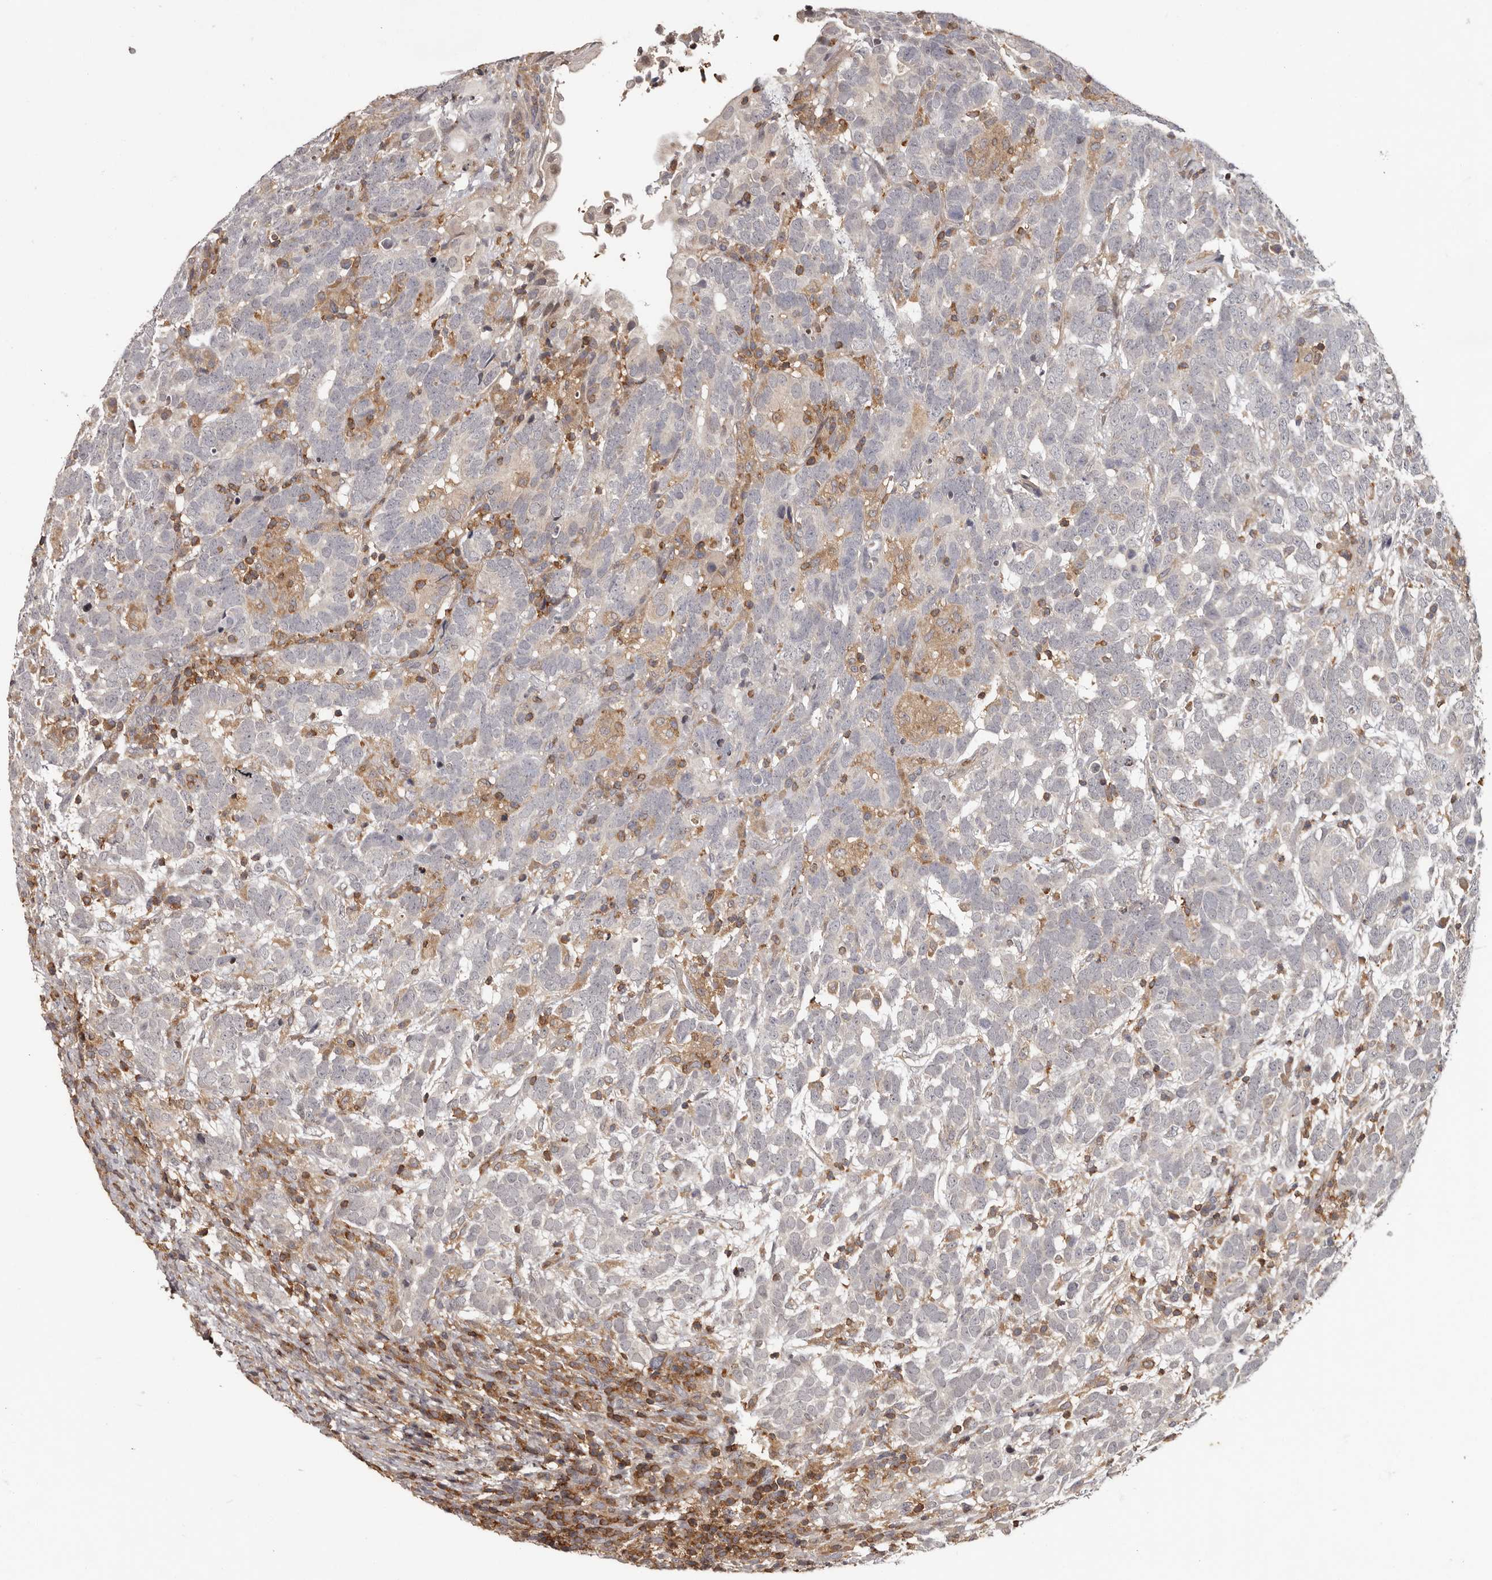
{"staining": {"intensity": "negative", "quantity": "none", "location": "none"}, "tissue": "testis cancer", "cell_type": "Tumor cells", "image_type": "cancer", "snomed": [{"axis": "morphology", "description": "Carcinoma, Embryonal, NOS"}, {"axis": "topography", "description": "Testis"}], "caption": "A high-resolution micrograph shows immunohistochemistry staining of testis cancer, which reveals no significant expression in tumor cells. (Brightfield microscopy of DAB (3,3'-diaminobenzidine) immunohistochemistry (IHC) at high magnification).", "gene": "ANKRD44", "patient": {"sex": "male", "age": 26}}